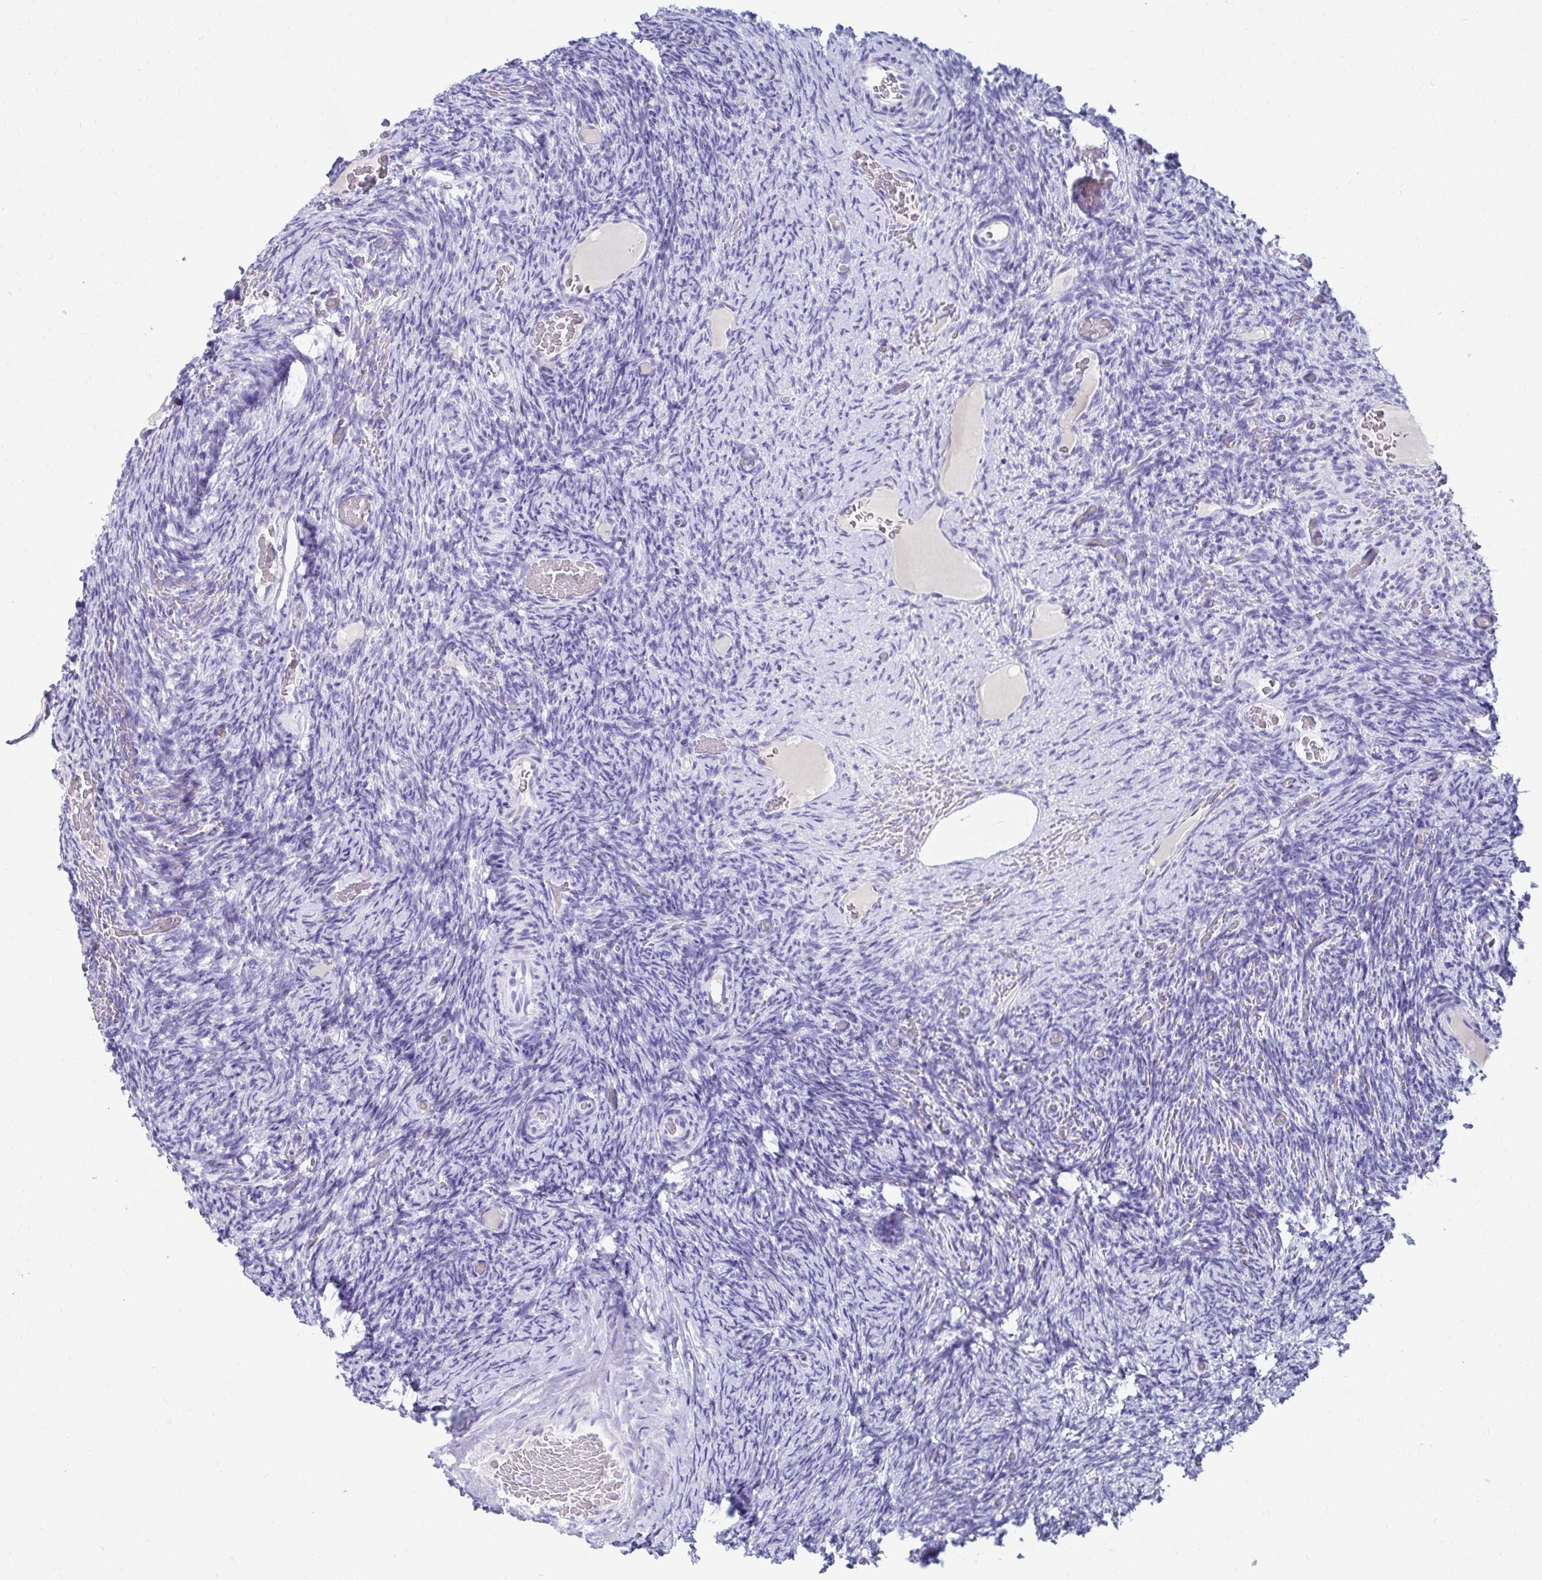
{"staining": {"intensity": "negative", "quantity": "none", "location": "none"}, "tissue": "ovary", "cell_type": "Ovarian stroma cells", "image_type": "normal", "snomed": [{"axis": "morphology", "description": "Normal tissue, NOS"}, {"axis": "topography", "description": "Ovary"}], "caption": "Immunohistochemical staining of normal human ovary reveals no significant positivity in ovarian stroma cells.", "gene": "DPEP3", "patient": {"sex": "female", "age": 34}}